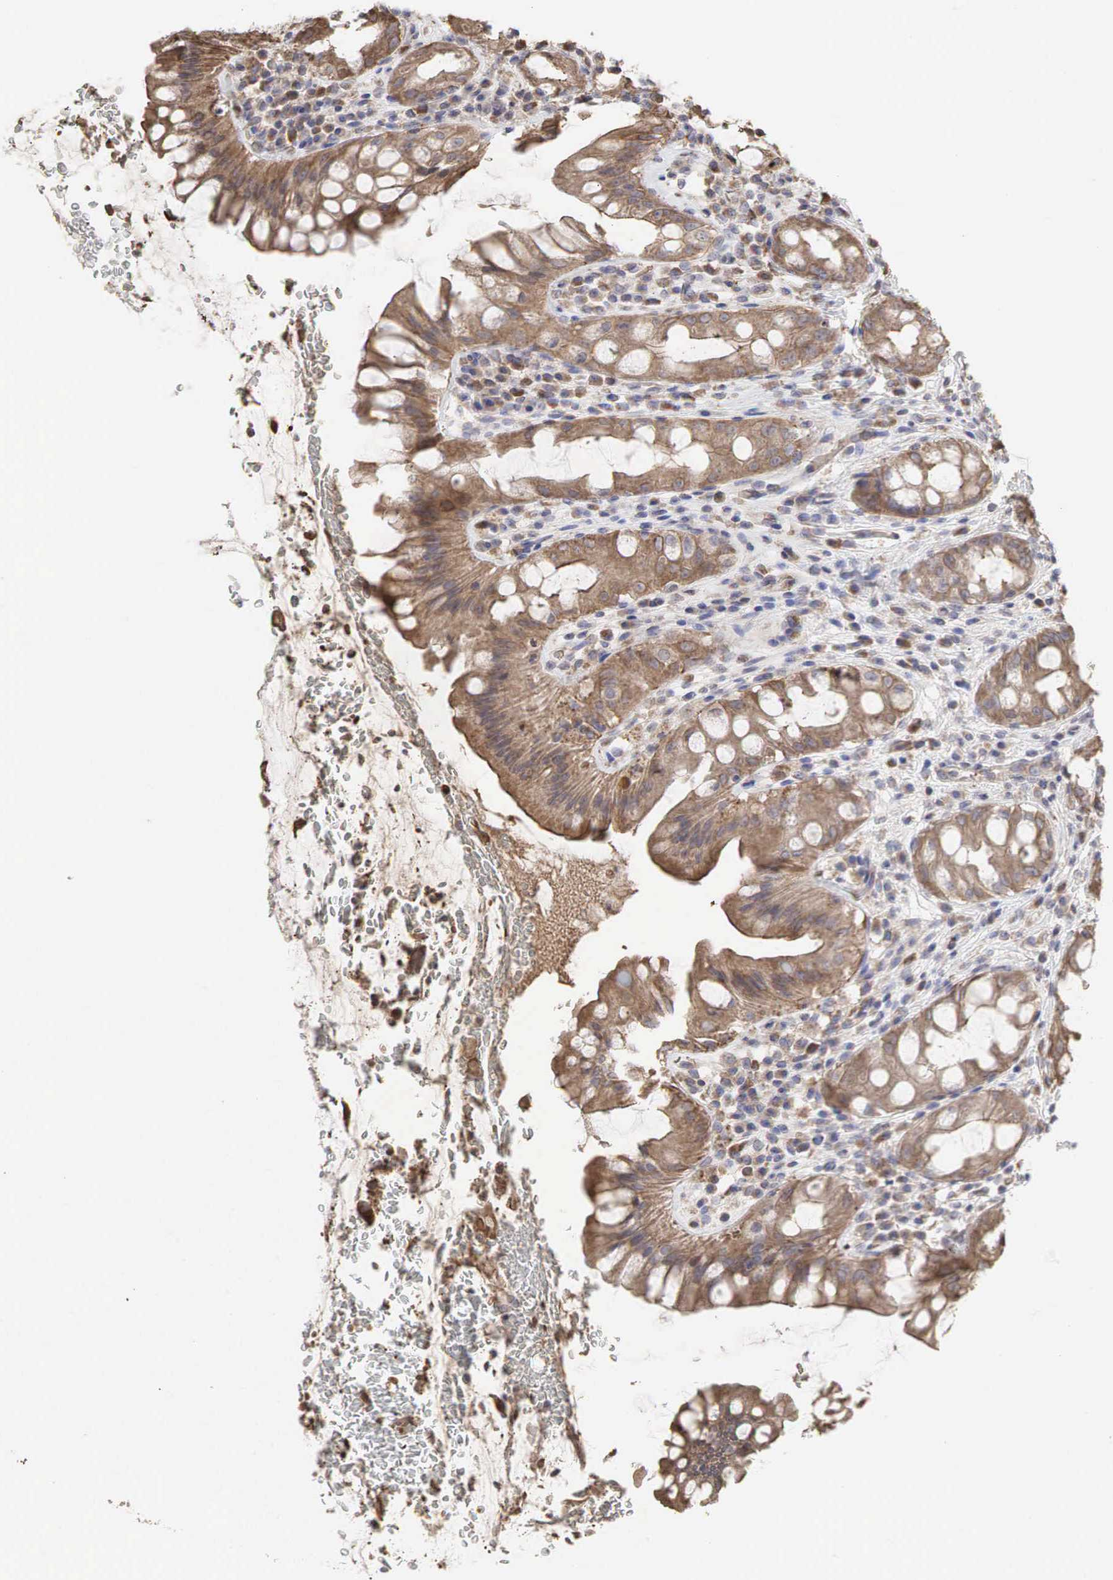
{"staining": {"intensity": "moderate", "quantity": ">75%", "location": "cytoplasmic/membranous"}, "tissue": "rectum", "cell_type": "Glandular cells", "image_type": "normal", "snomed": [{"axis": "morphology", "description": "Normal tissue, NOS"}, {"axis": "topography", "description": "Rectum"}], "caption": "An image of rectum stained for a protein demonstrates moderate cytoplasmic/membranous brown staining in glandular cells.", "gene": "PABPC5", "patient": {"sex": "male", "age": 65}}